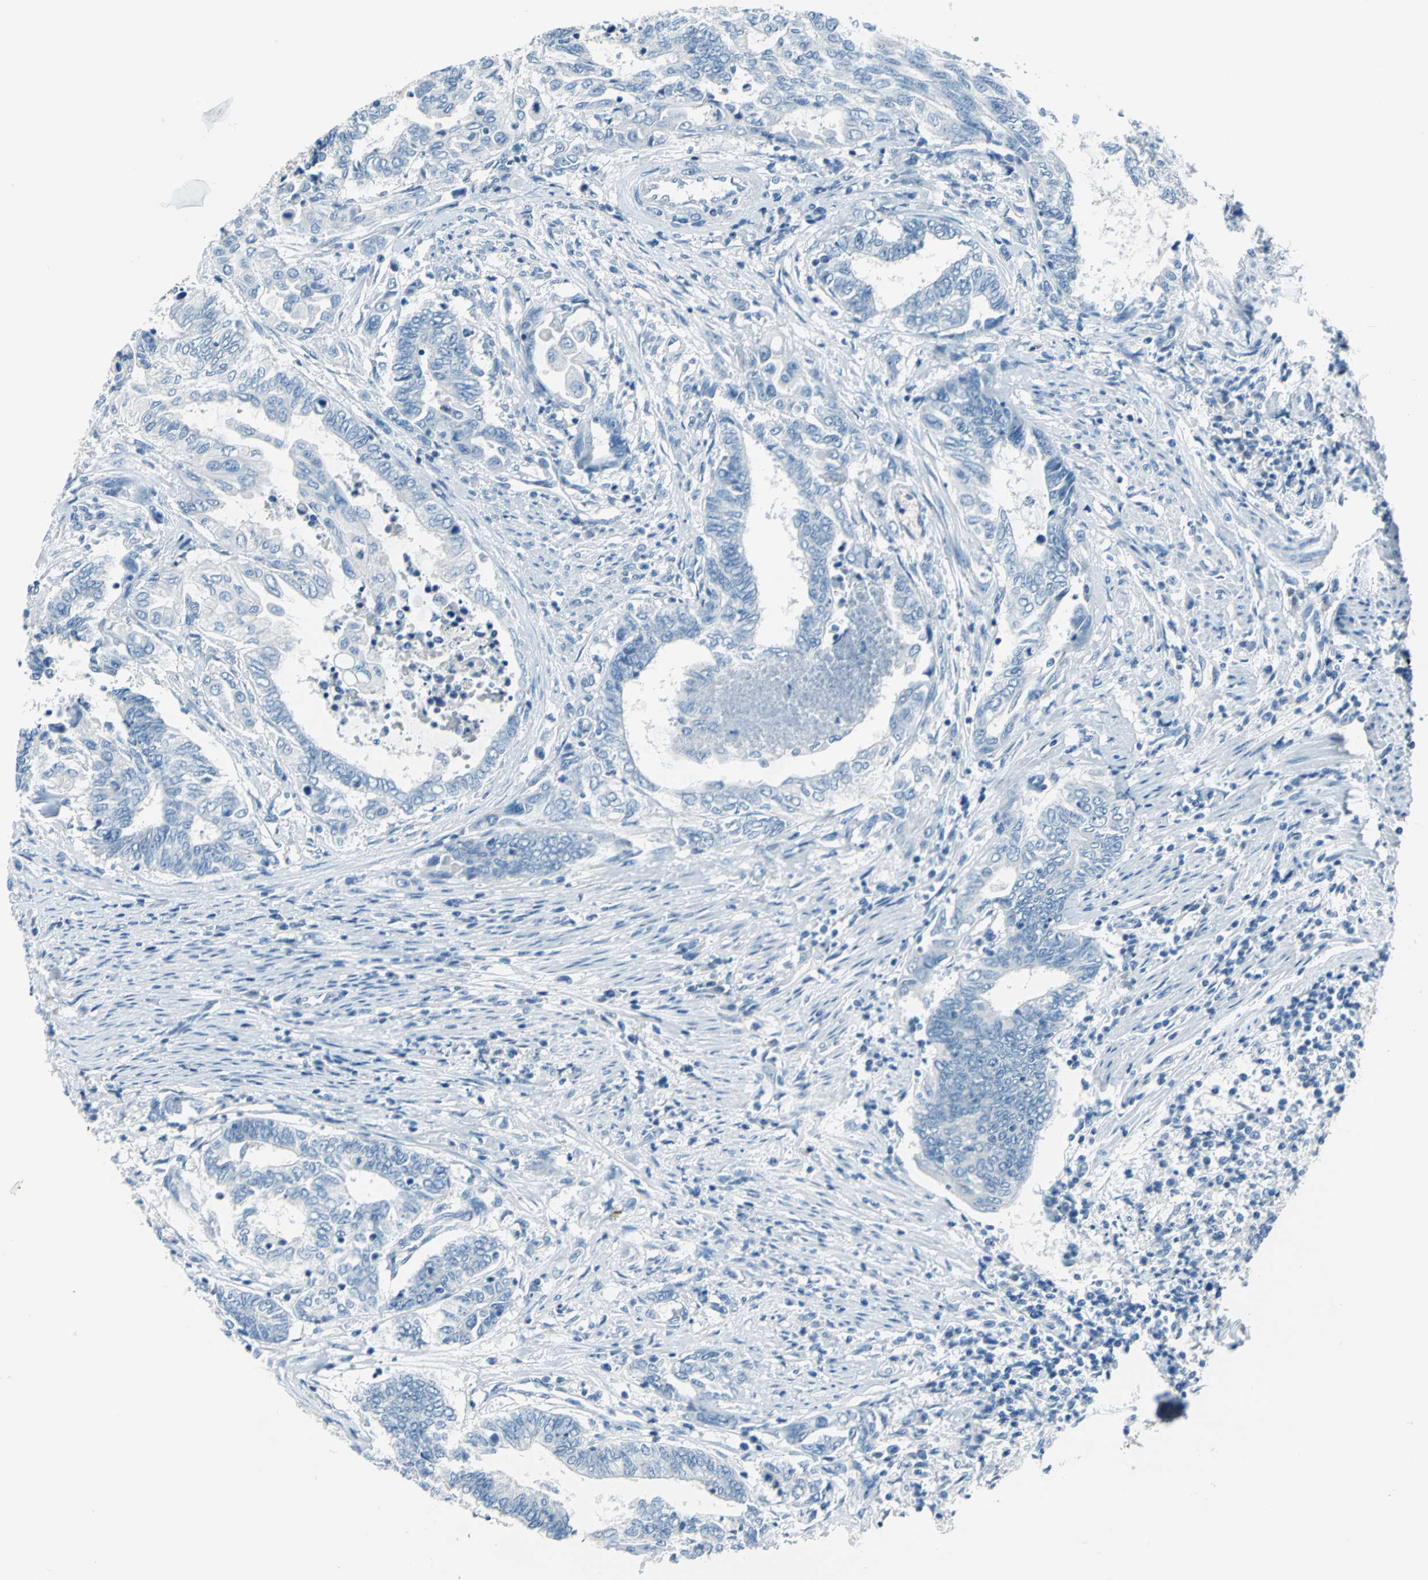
{"staining": {"intensity": "negative", "quantity": "none", "location": "none"}, "tissue": "endometrial cancer", "cell_type": "Tumor cells", "image_type": "cancer", "snomed": [{"axis": "morphology", "description": "Adenocarcinoma, NOS"}, {"axis": "topography", "description": "Uterus"}, {"axis": "topography", "description": "Endometrium"}], "caption": "DAB immunohistochemical staining of endometrial adenocarcinoma displays no significant positivity in tumor cells.", "gene": "PKLR", "patient": {"sex": "female", "age": 70}}